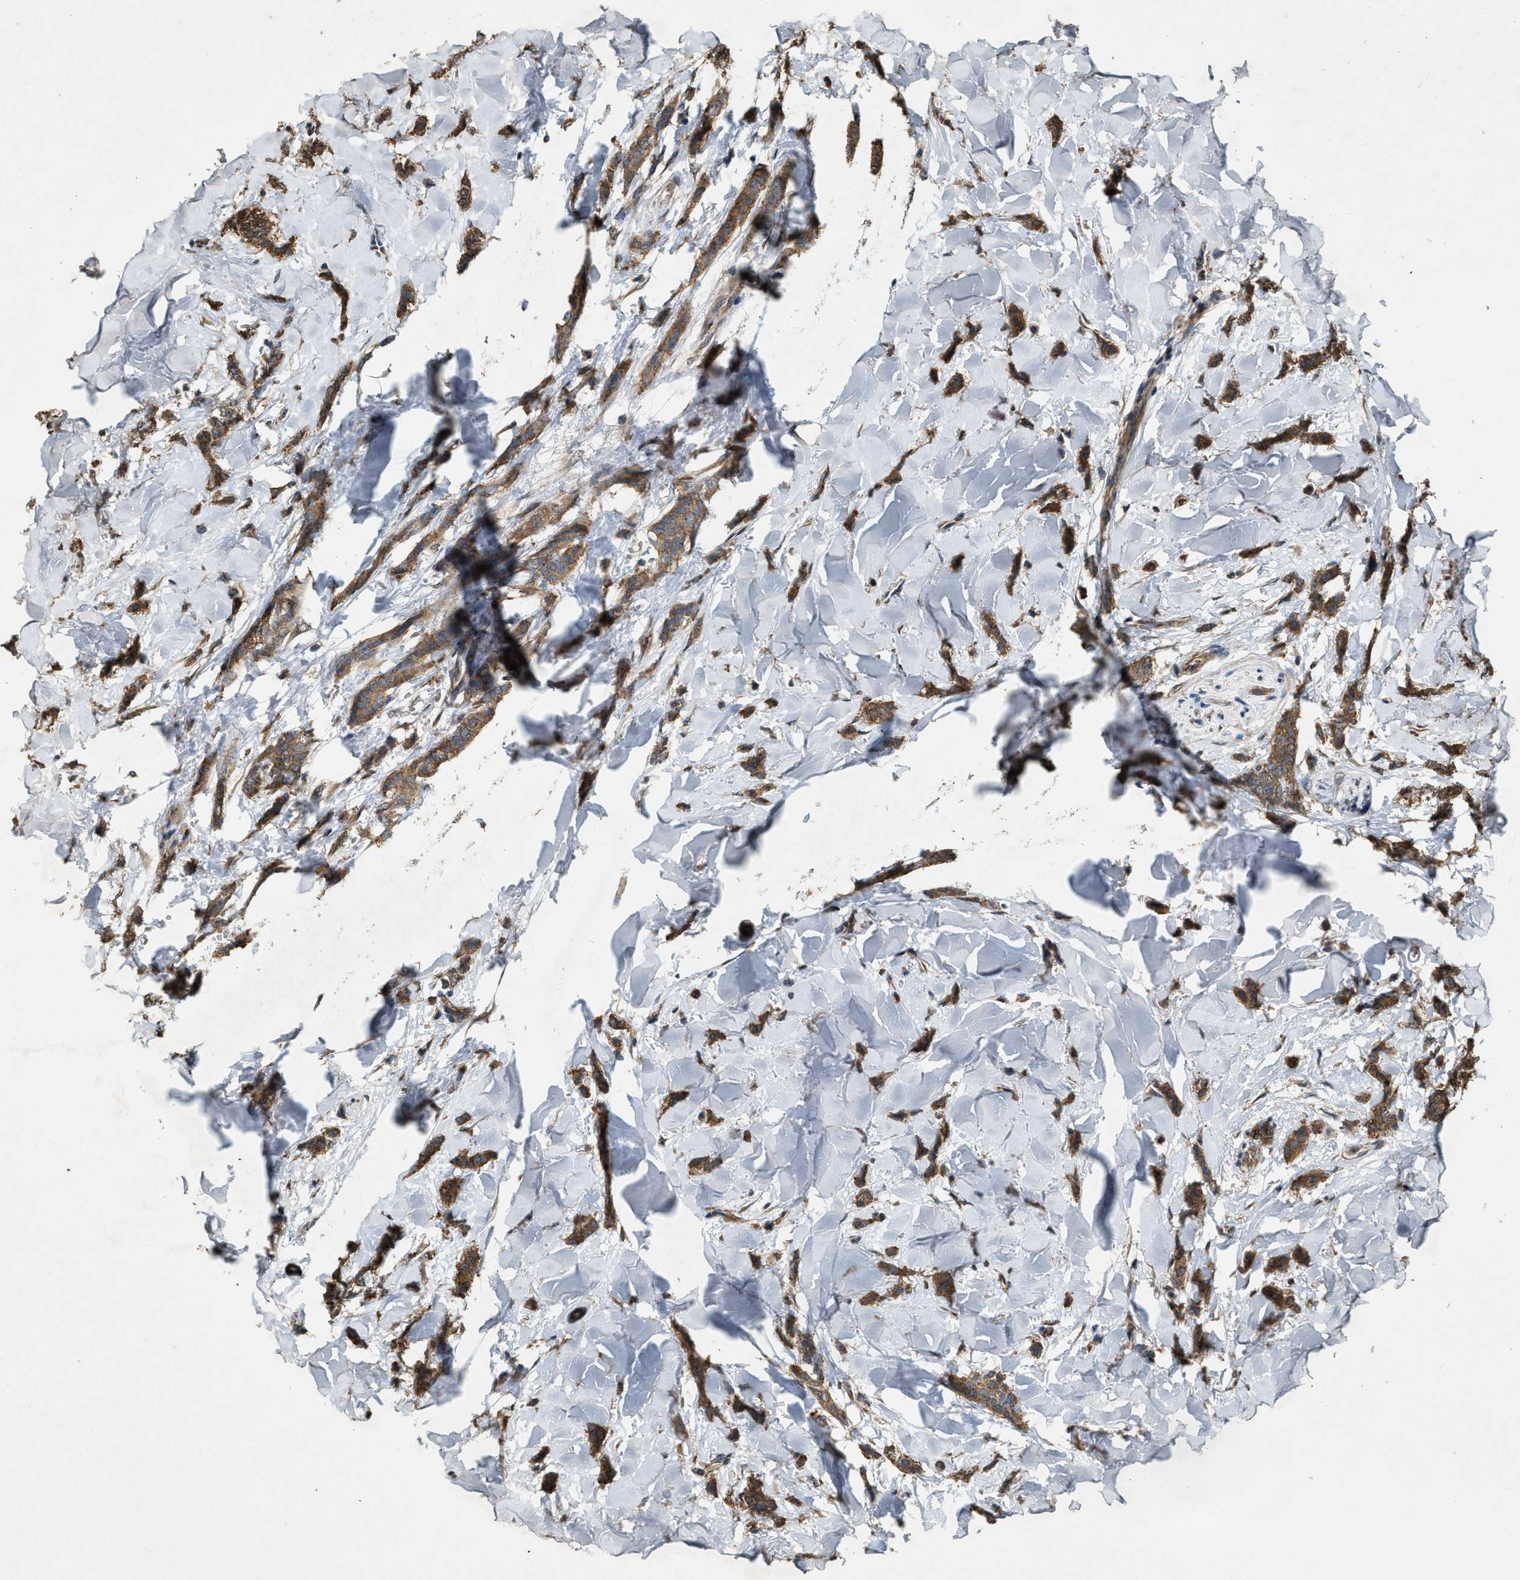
{"staining": {"intensity": "moderate", "quantity": ">75%", "location": "cytoplasmic/membranous"}, "tissue": "breast cancer", "cell_type": "Tumor cells", "image_type": "cancer", "snomed": [{"axis": "morphology", "description": "Lobular carcinoma"}, {"axis": "topography", "description": "Skin"}, {"axis": "topography", "description": "Breast"}], "caption": "Protein staining by immunohistochemistry (IHC) reveals moderate cytoplasmic/membranous positivity in about >75% of tumor cells in breast cancer.", "gene": "ARHGEF5", "patient": {"sex": "female", "age": 46}}